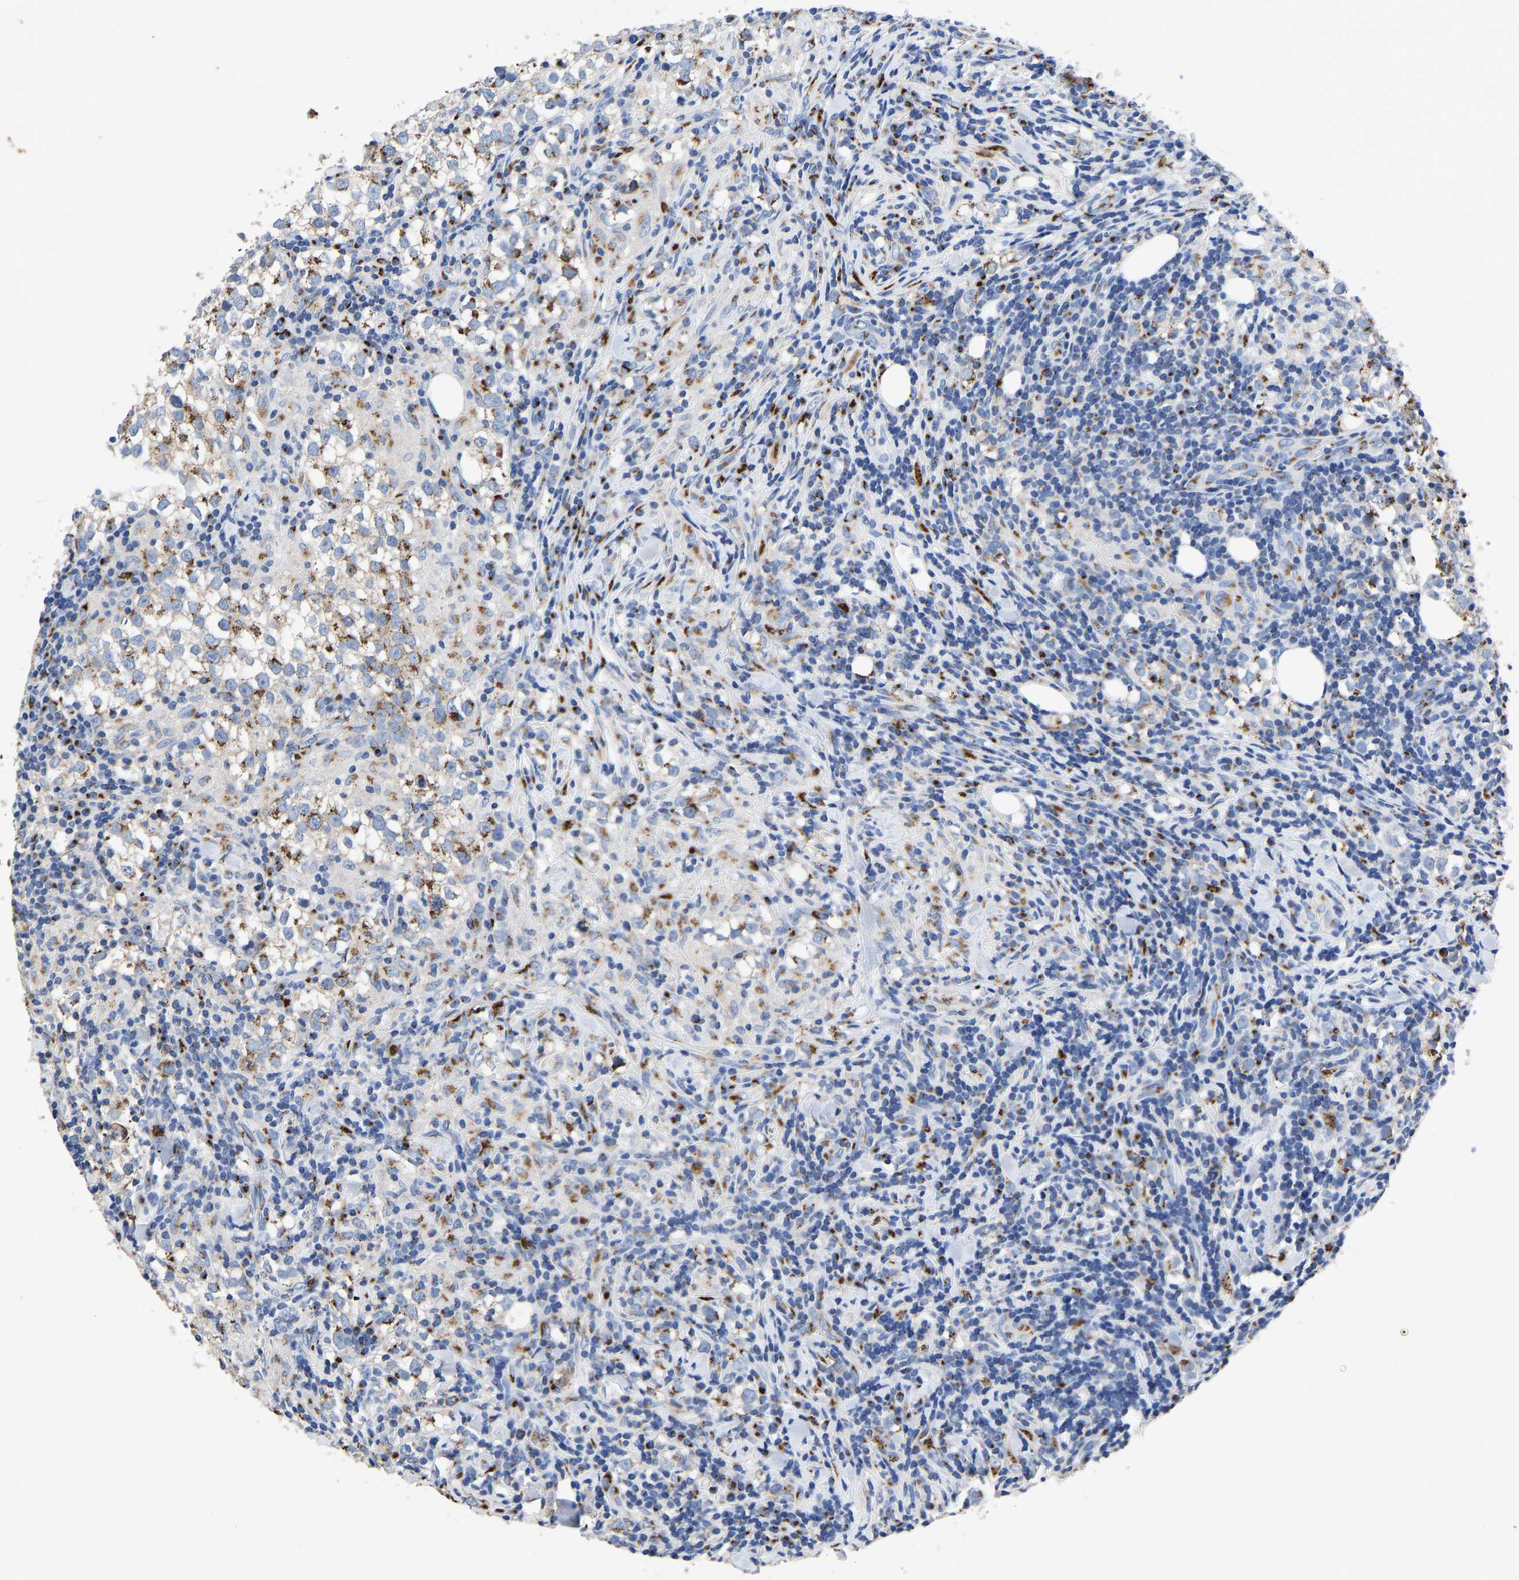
{"staining": {"intensity": "moderate", "quantity": ">75%", "location": "cytoplasmic/membranous"}, "tissue": "testis cancer", "cell_type": "Tumor cells", "image_type": "cancer", "snomed": [{"axis": "morphology", "description": "Seminoma, NOS"}, {"axis": "morphology", "description": "Carcinoma, Embryonal, NOS"}, {"axis": "topography", "description": "Testis"}], "caption": "A histopathology image showing moderate cytoplasmic/membranous positivity in about >75% of tumor cells in seminoma (testis), as visualized by brown immunohistochemical staining.", "gene": "TMEM87A", "patient": {"sex": "male", "age": 36}}